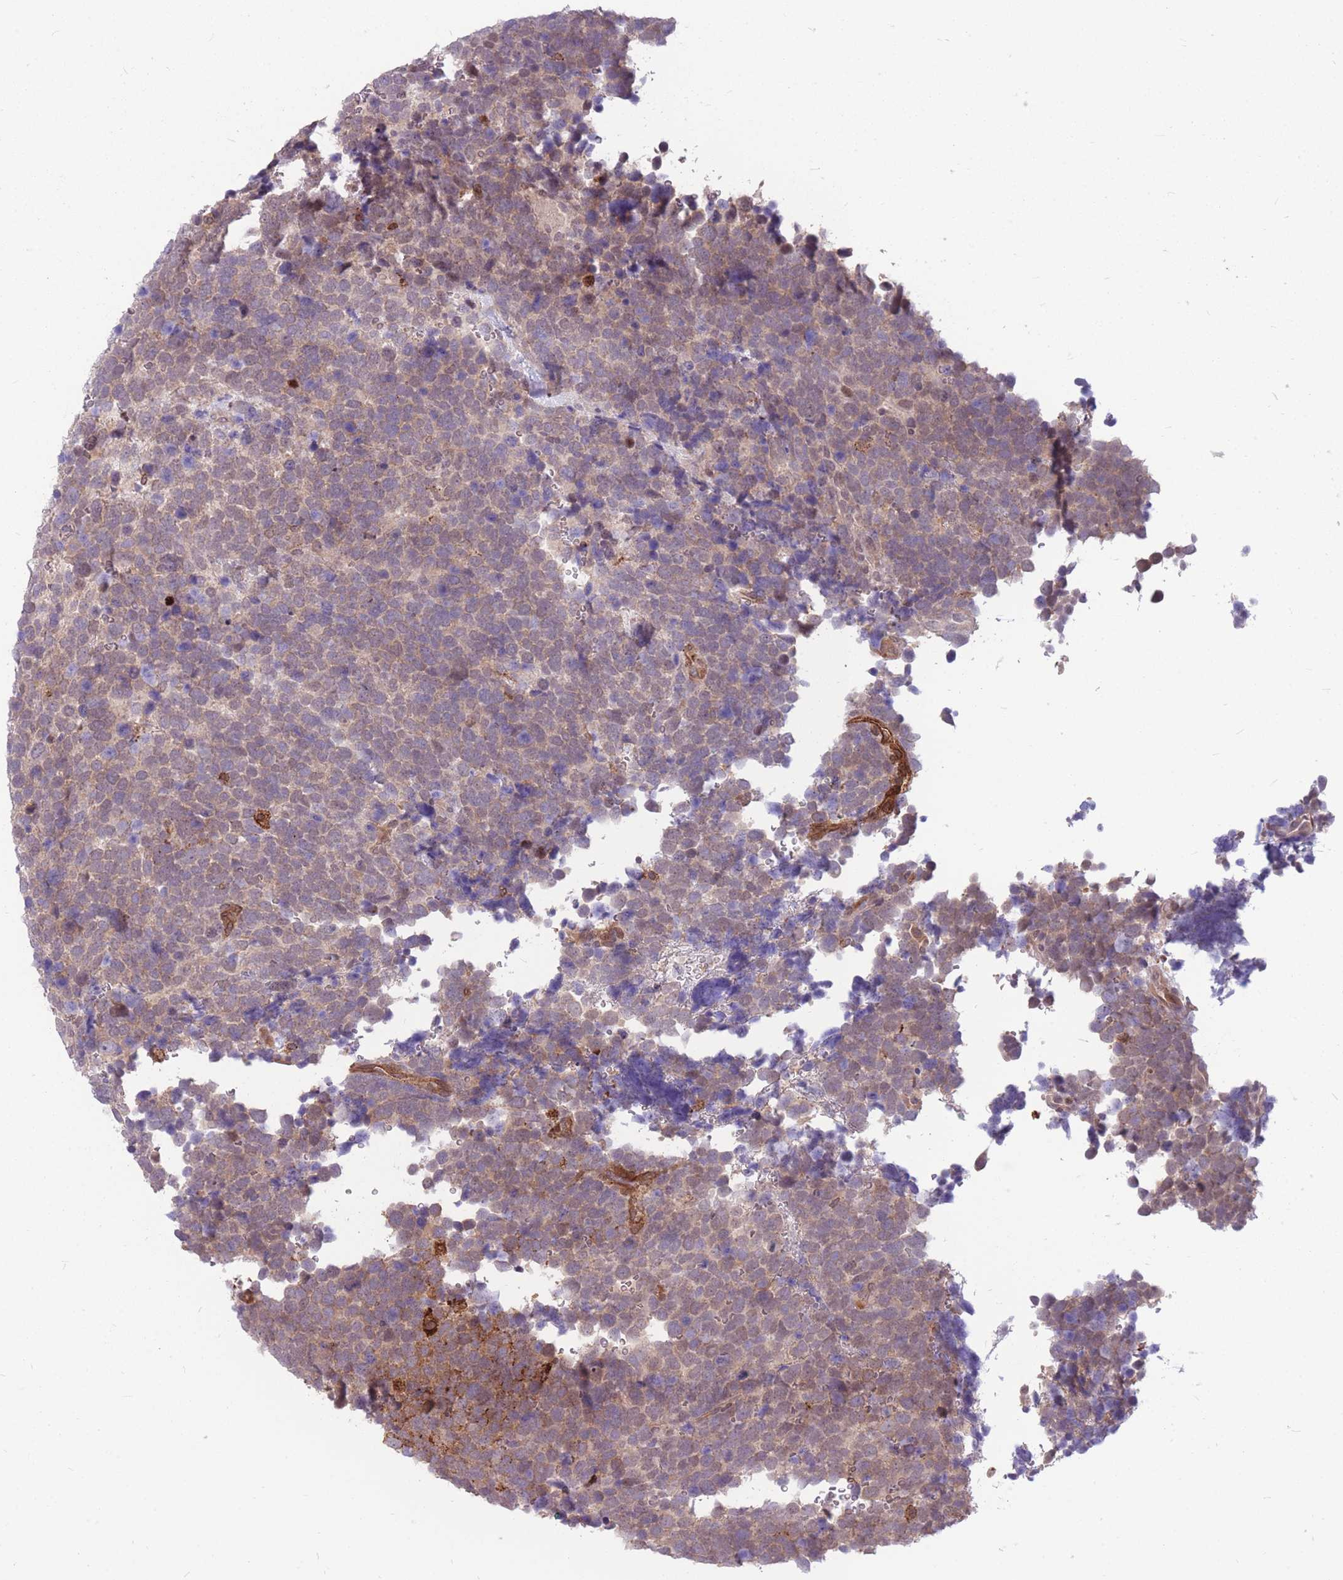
{"staining": {"intensity": "weak", "quantity": "25%-75%", "location": "cytoplasmic/membranous"}, "tissue": "urothelial cancer", "cell_type": "Tumor cells", "image_type": "cancer", "snomed": [{"axis": "morphology", "description": "Urothelial carcinoma, High grade"}, {"axis": "topography", "description": "Urinary bladder"}], "caption": "Immunohistochemical staining of human urothelial carcinoma (high-grade) demonstrates low levels of weak cytoplasmic/membranous staining in approximately 25%-75% of tumor cells.", "gene": "TCF20", "patient": {"sex": "female", "age": 82}}